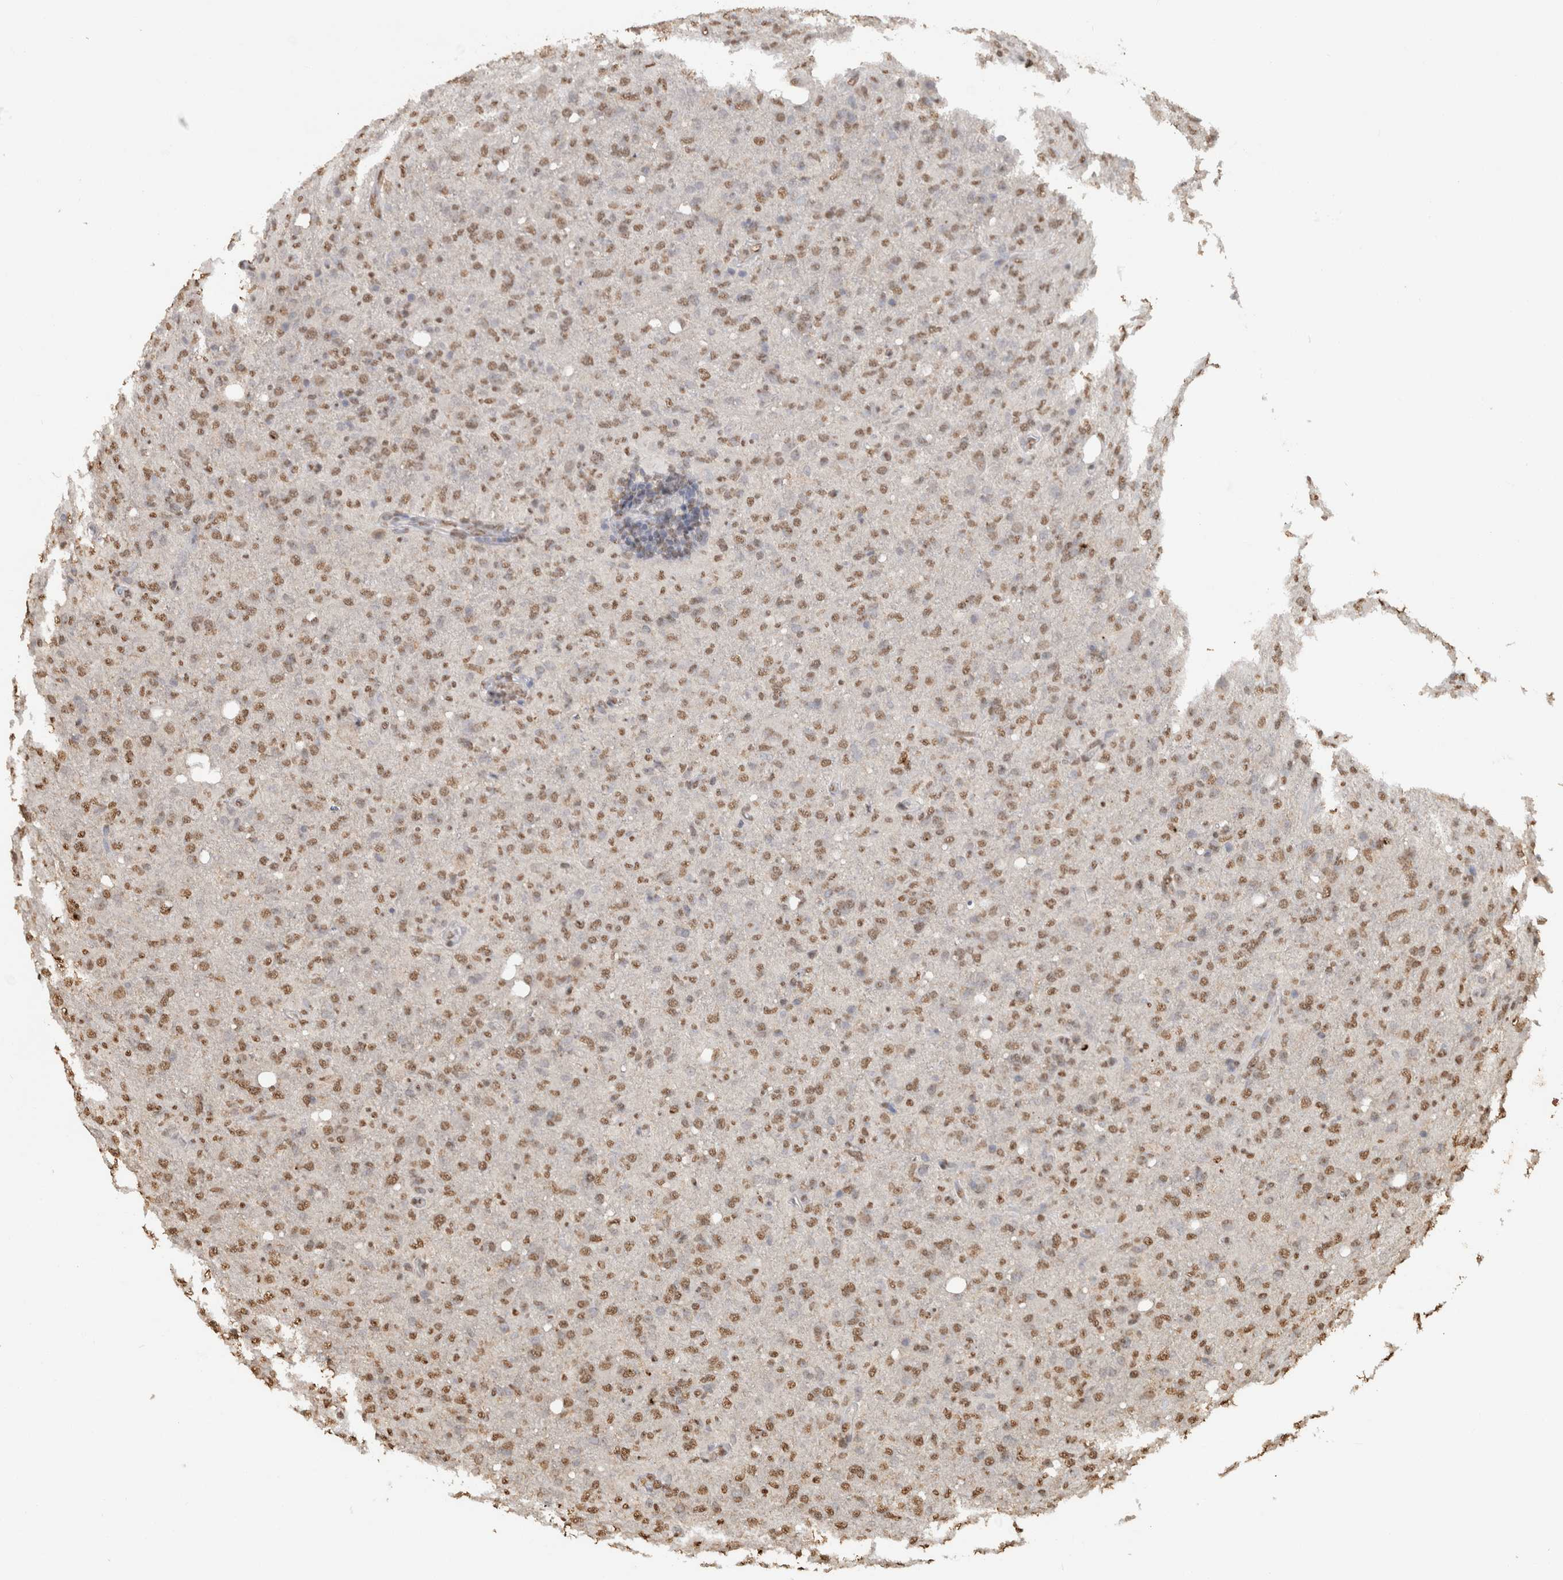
{"staining": {"intensity": "moderate", "quantity": ">75%", "location": "nuclear"}, "tissue": "glioma", "cell_type": "Tumor cells", "image_type": "cancer", "snomed": [{"axis": "morphology", "description": "Glioma, malignant, High grade"}, {"axis": "topography", "description": "Brain"}], "caption": "Malignant glioma (high-grade) stained for a protein (brown) reveals moderate nuclear positive expression in approximately >75% of tumor cells.", "gene": "HAND2", "patient": {"sex": "female", "age": 57}}